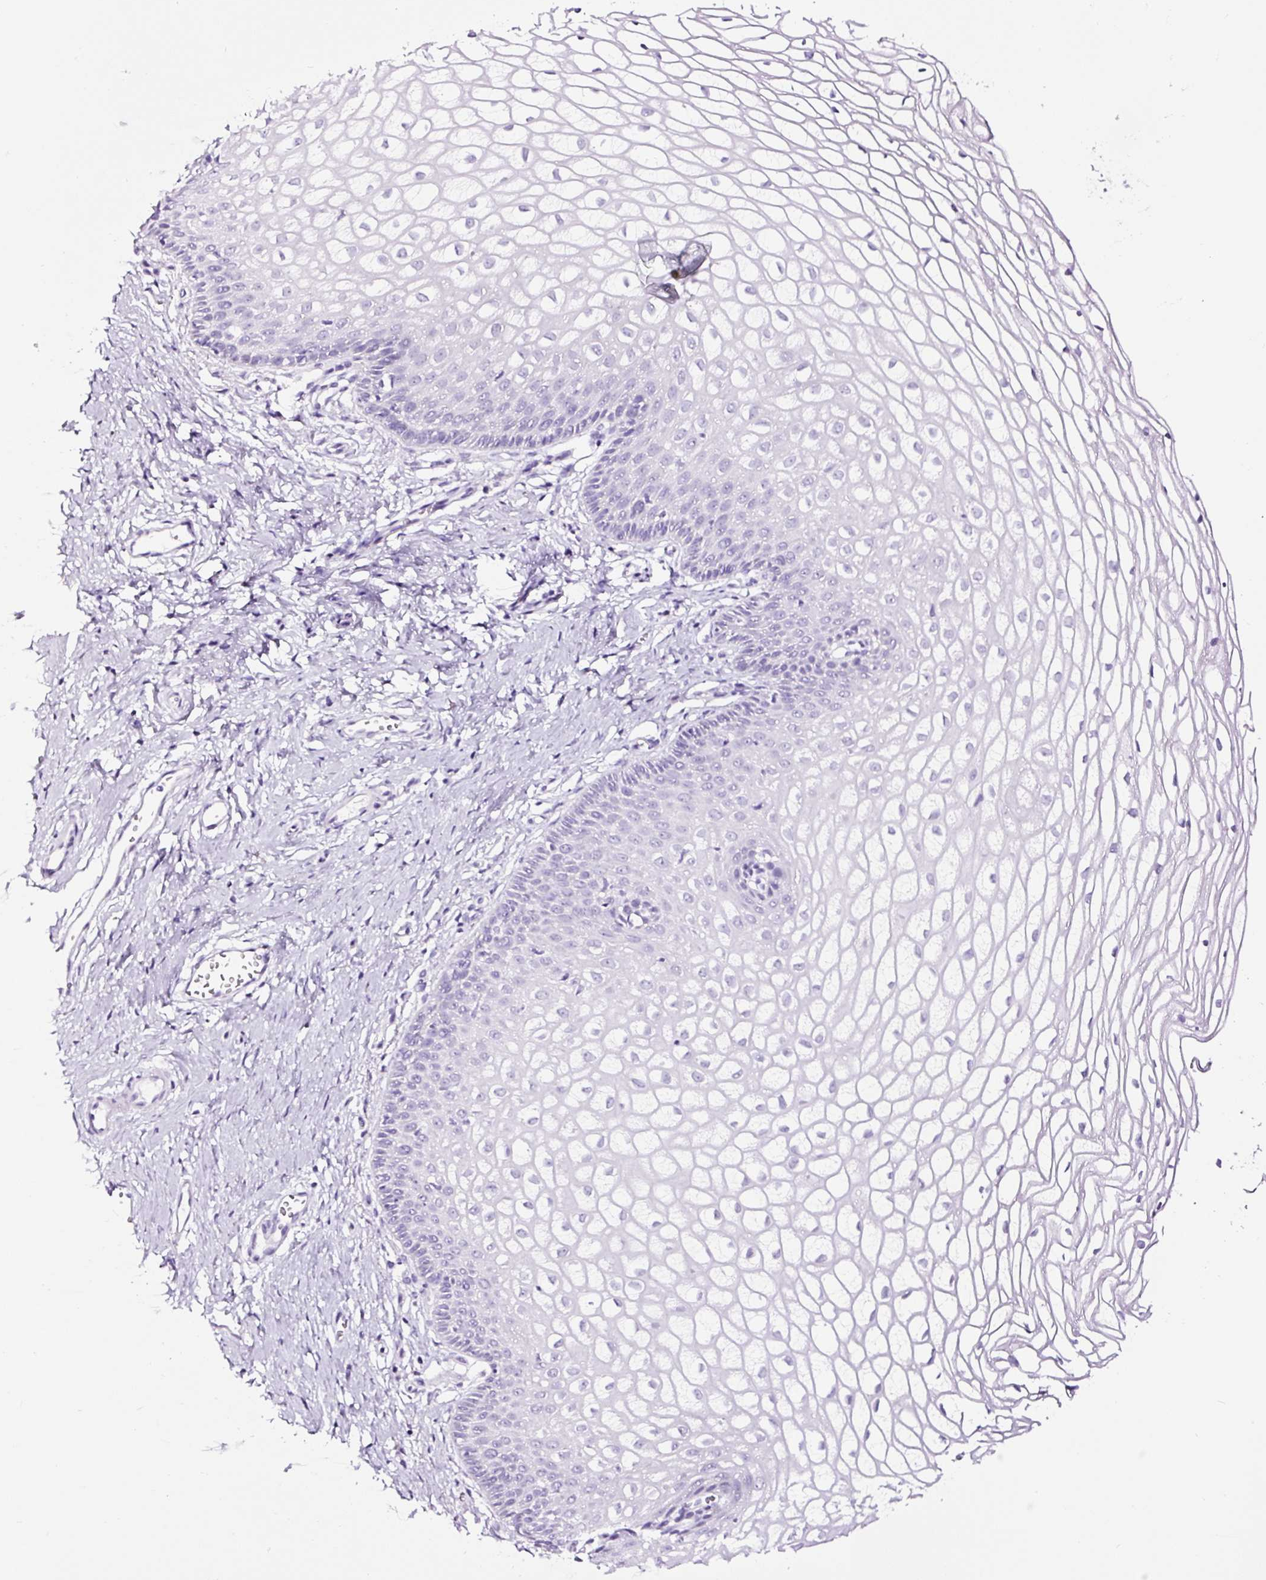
{"staining": {"intensity": "negative", "quantity": "none", "location": "none"}, "tissue": "cervix", "cell_type": "Glandular cells", "image_type": "normal", "snomed": [{"axis": "morphology", "description": "Normal tissue, NOS"}, {"axis": "topography", "description": "Cervix"}], "caption": "Photomicrograph shows no protein positivity in glandular cells of unremarkable cervix. (Immunohistochemistry, brightfield microscopy, high magnification).", "gene": "NPHS2", "patient": {"sex": "female", "age": 36}}